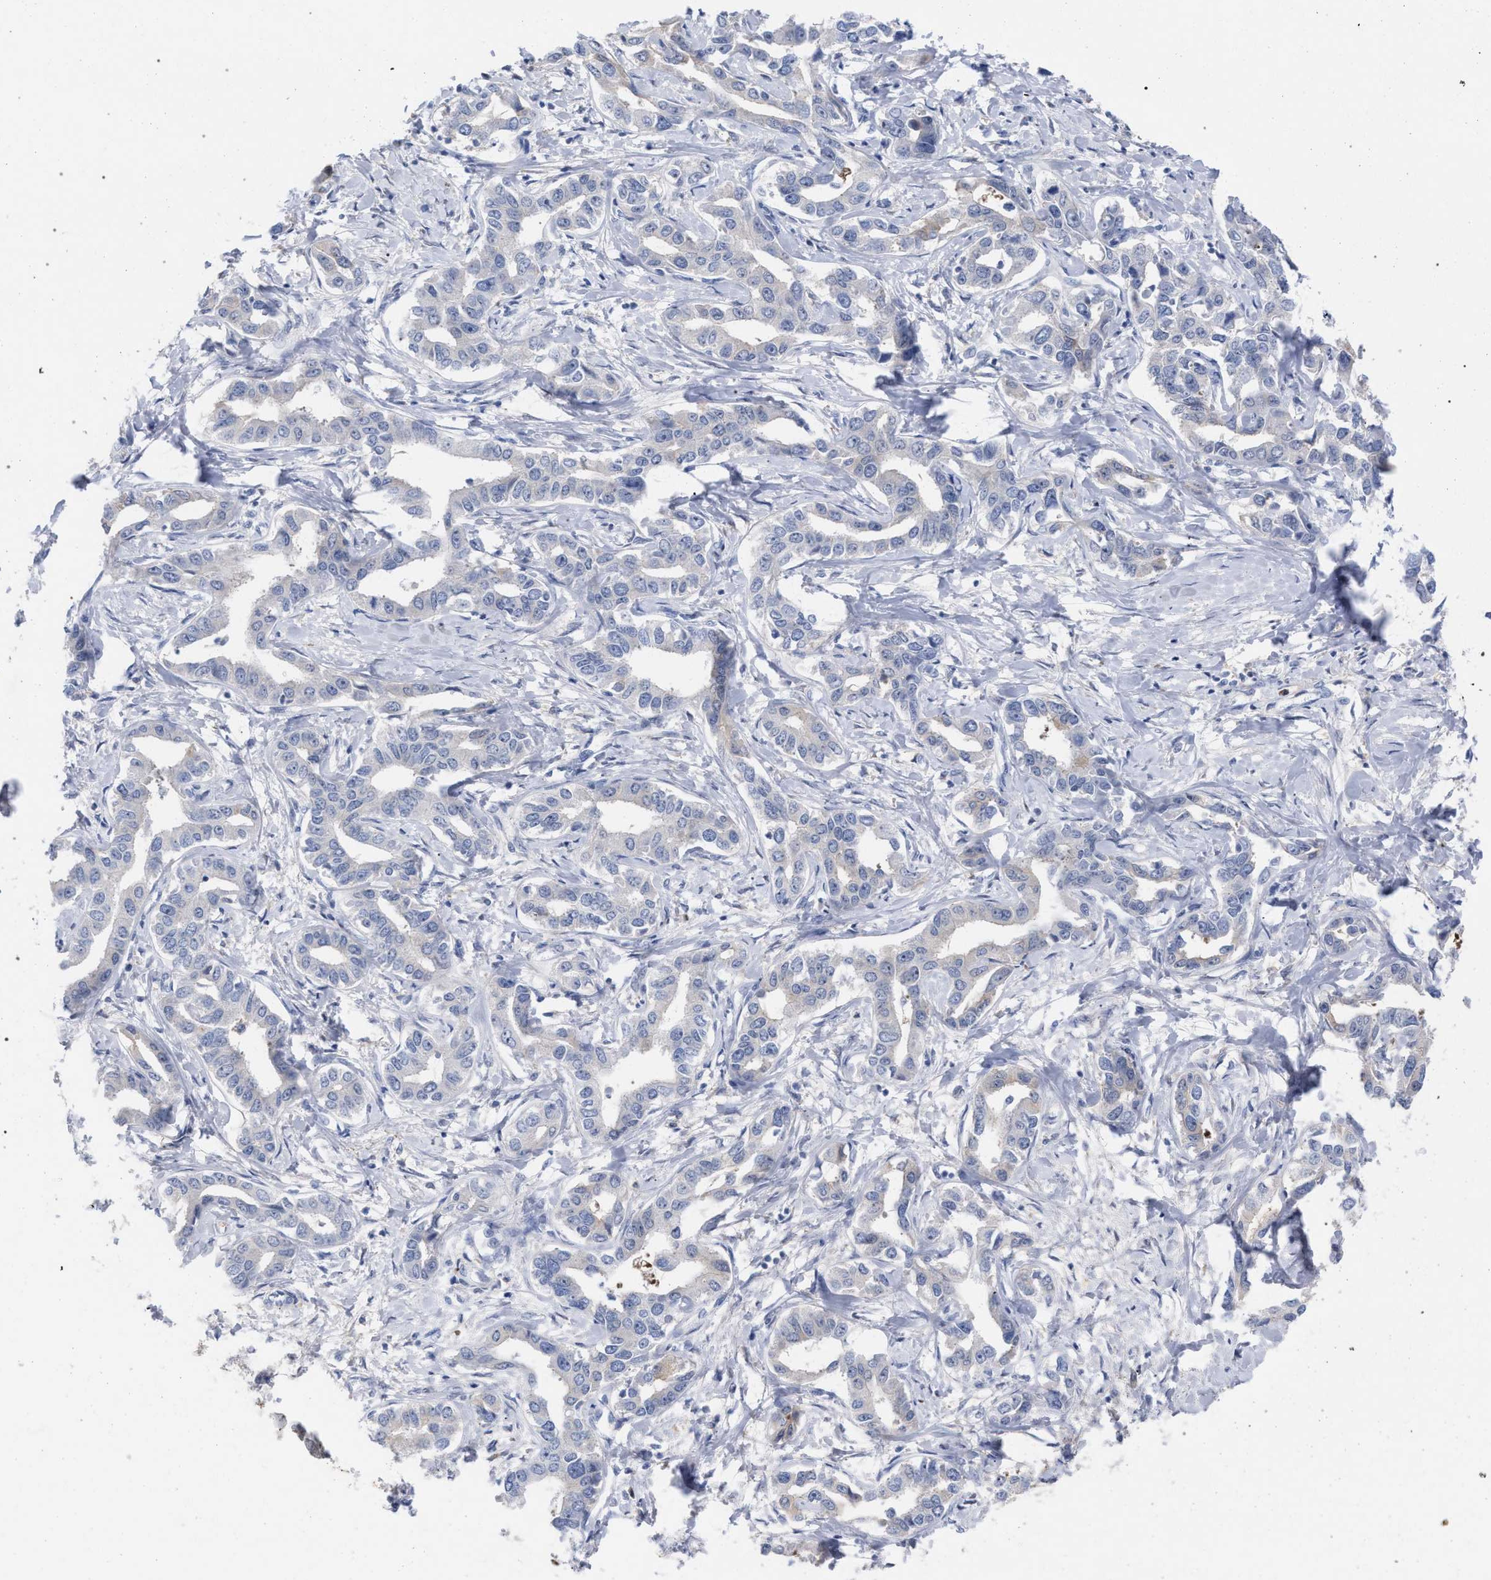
{"staining": {"intensity": "negative", "quantity": "none", "location": "none"}, "tissue": "liver cancer", "cell_type": "Tumor cells", "image_type": "cancer", "snomed": [{"axis": "morphology", "description": "Cholangiocarcinoma"}, {"axis": "topography", "description": "Liver"}], "caption": "Liver cancer stained for a protein using immunohistochemistry demonstrates no positivity tumor cells.", "gene": "FHOD3", "patient": {"sex": "male", "age": 59}}